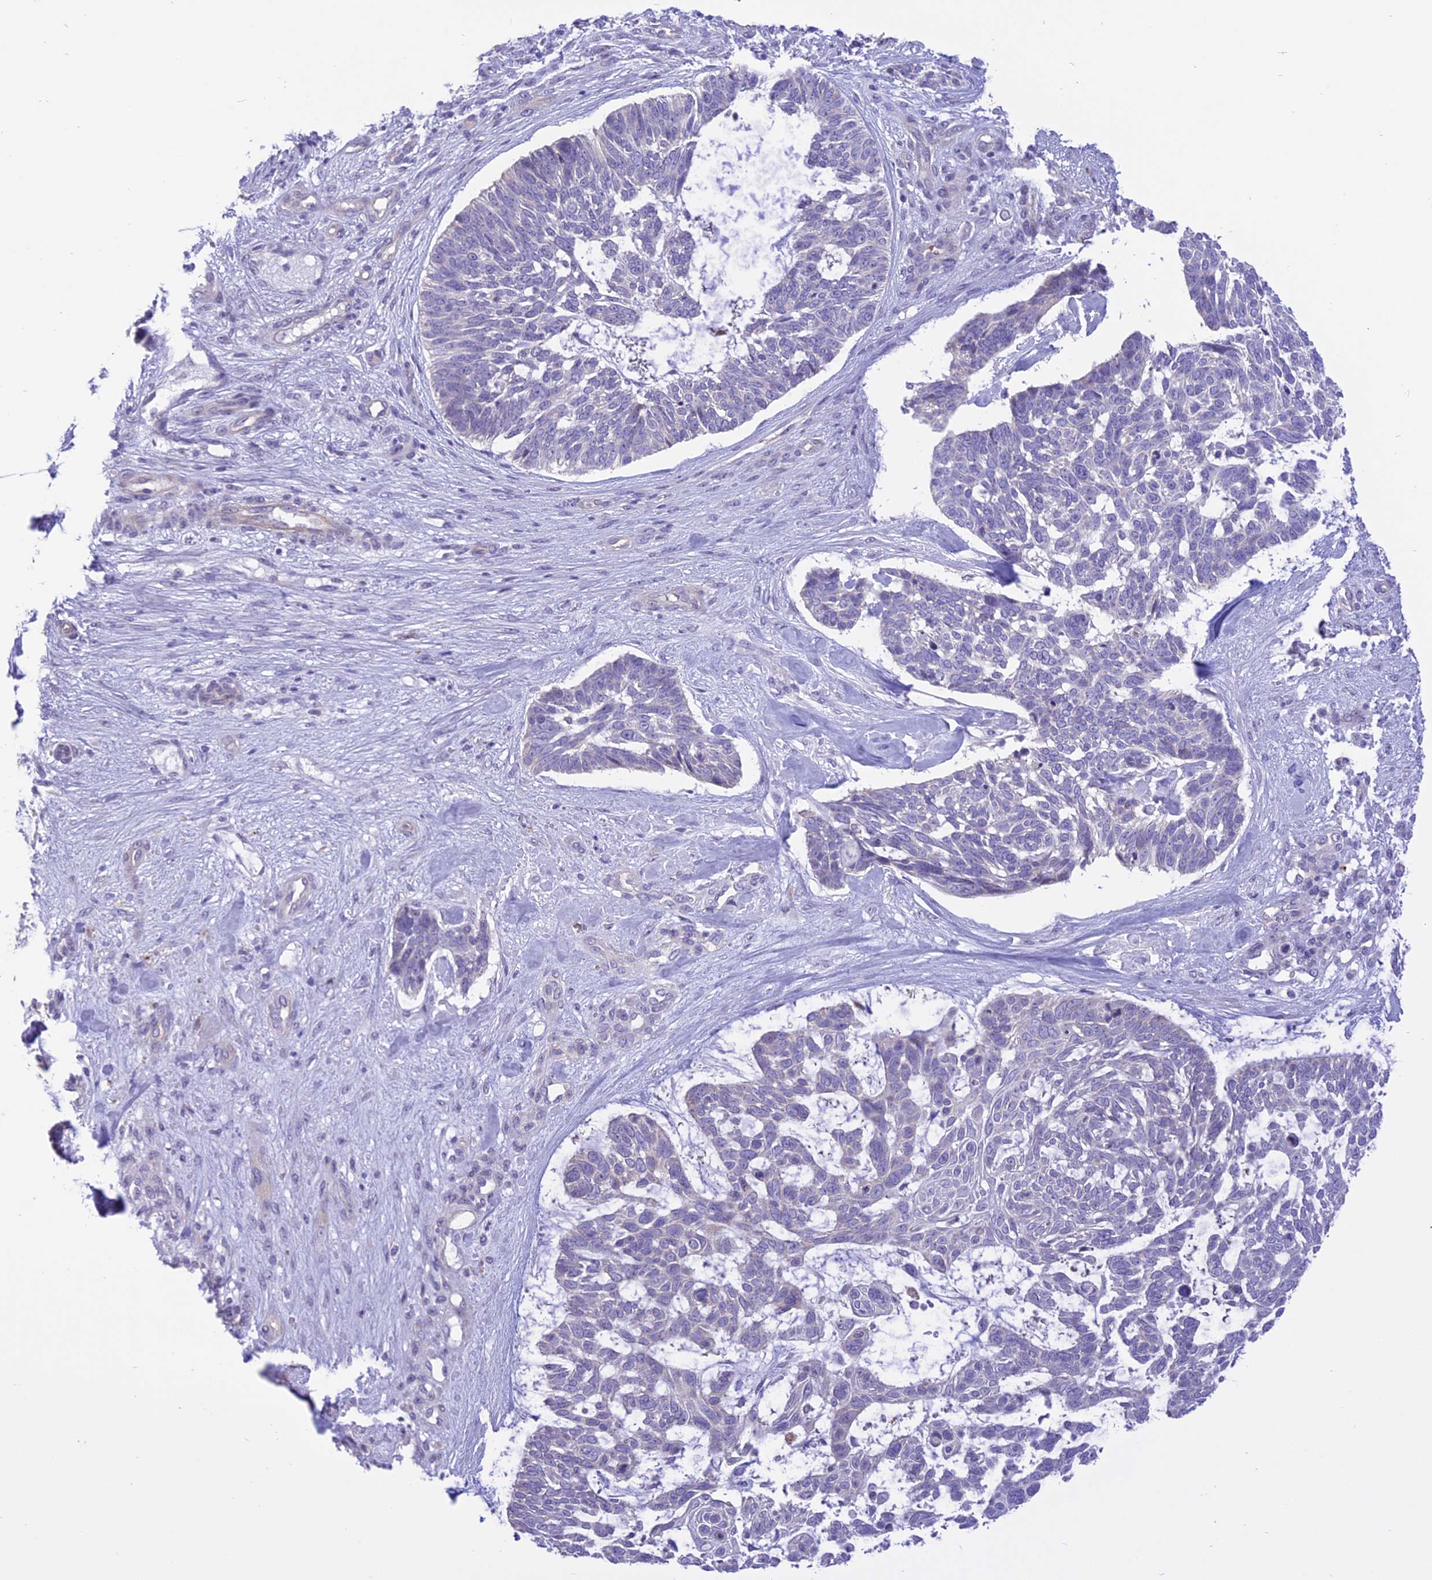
{"staining": {"intensity": "negative", "quantity": "none", "location": "none"}, "tissue": "skin cancer", "cell_type": "Tumor cells", "image_type": "cancer", "snomed": [{"axis": "morphology", "description": "Basal cell carcinoma"}, {"axis": "topography", "description": "Skin"}], "caption": "Tumor cells are negative for brown protein staining in skin cancer.", "gene": "DCAF16", "patient": {"sex": "male", "age": 88}}